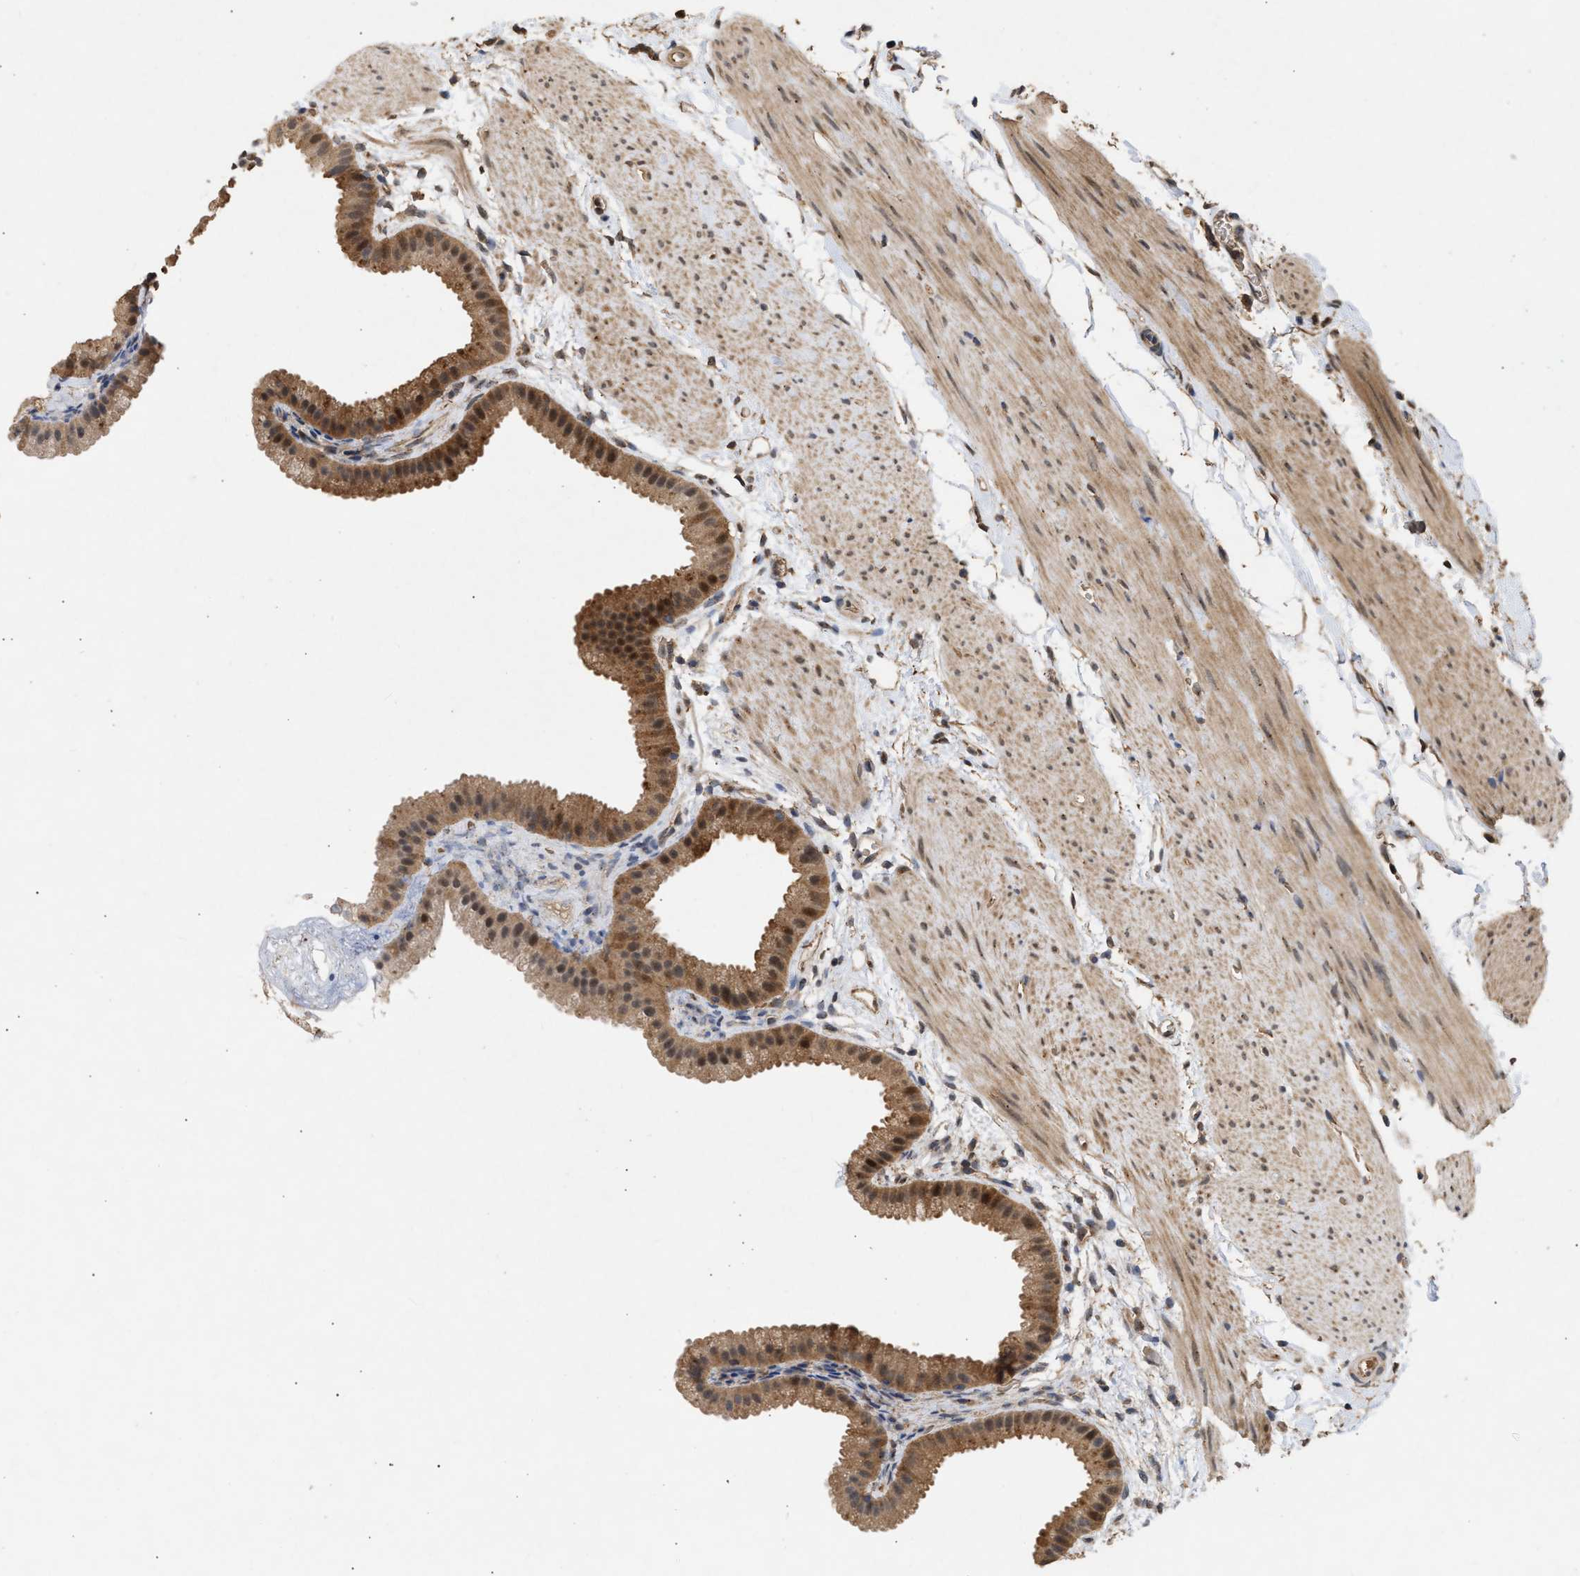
{"staining": {"intensity": "strong", "quantity": ">75%", "location": "cytoplasmic/membranous,nuclear"}, "tissue": "gallbladder", "cell_type": "Glandular cells", "image_type": "normal", "snomed": [{"axis": "morphology", "description": "Normal tissue, NOS"}, {"axis": "topography", "description": "Gallbladder"}], "caption": "Strong cytoplasmic/membranous,nuclear protein staining is appreciated in about >75% of glandular cells in gallbladder. (Brightfield microscopy of DAB IHC at high magnification).", "gene": "FITM1", "patient": {"sex": "female", "age": 64}}